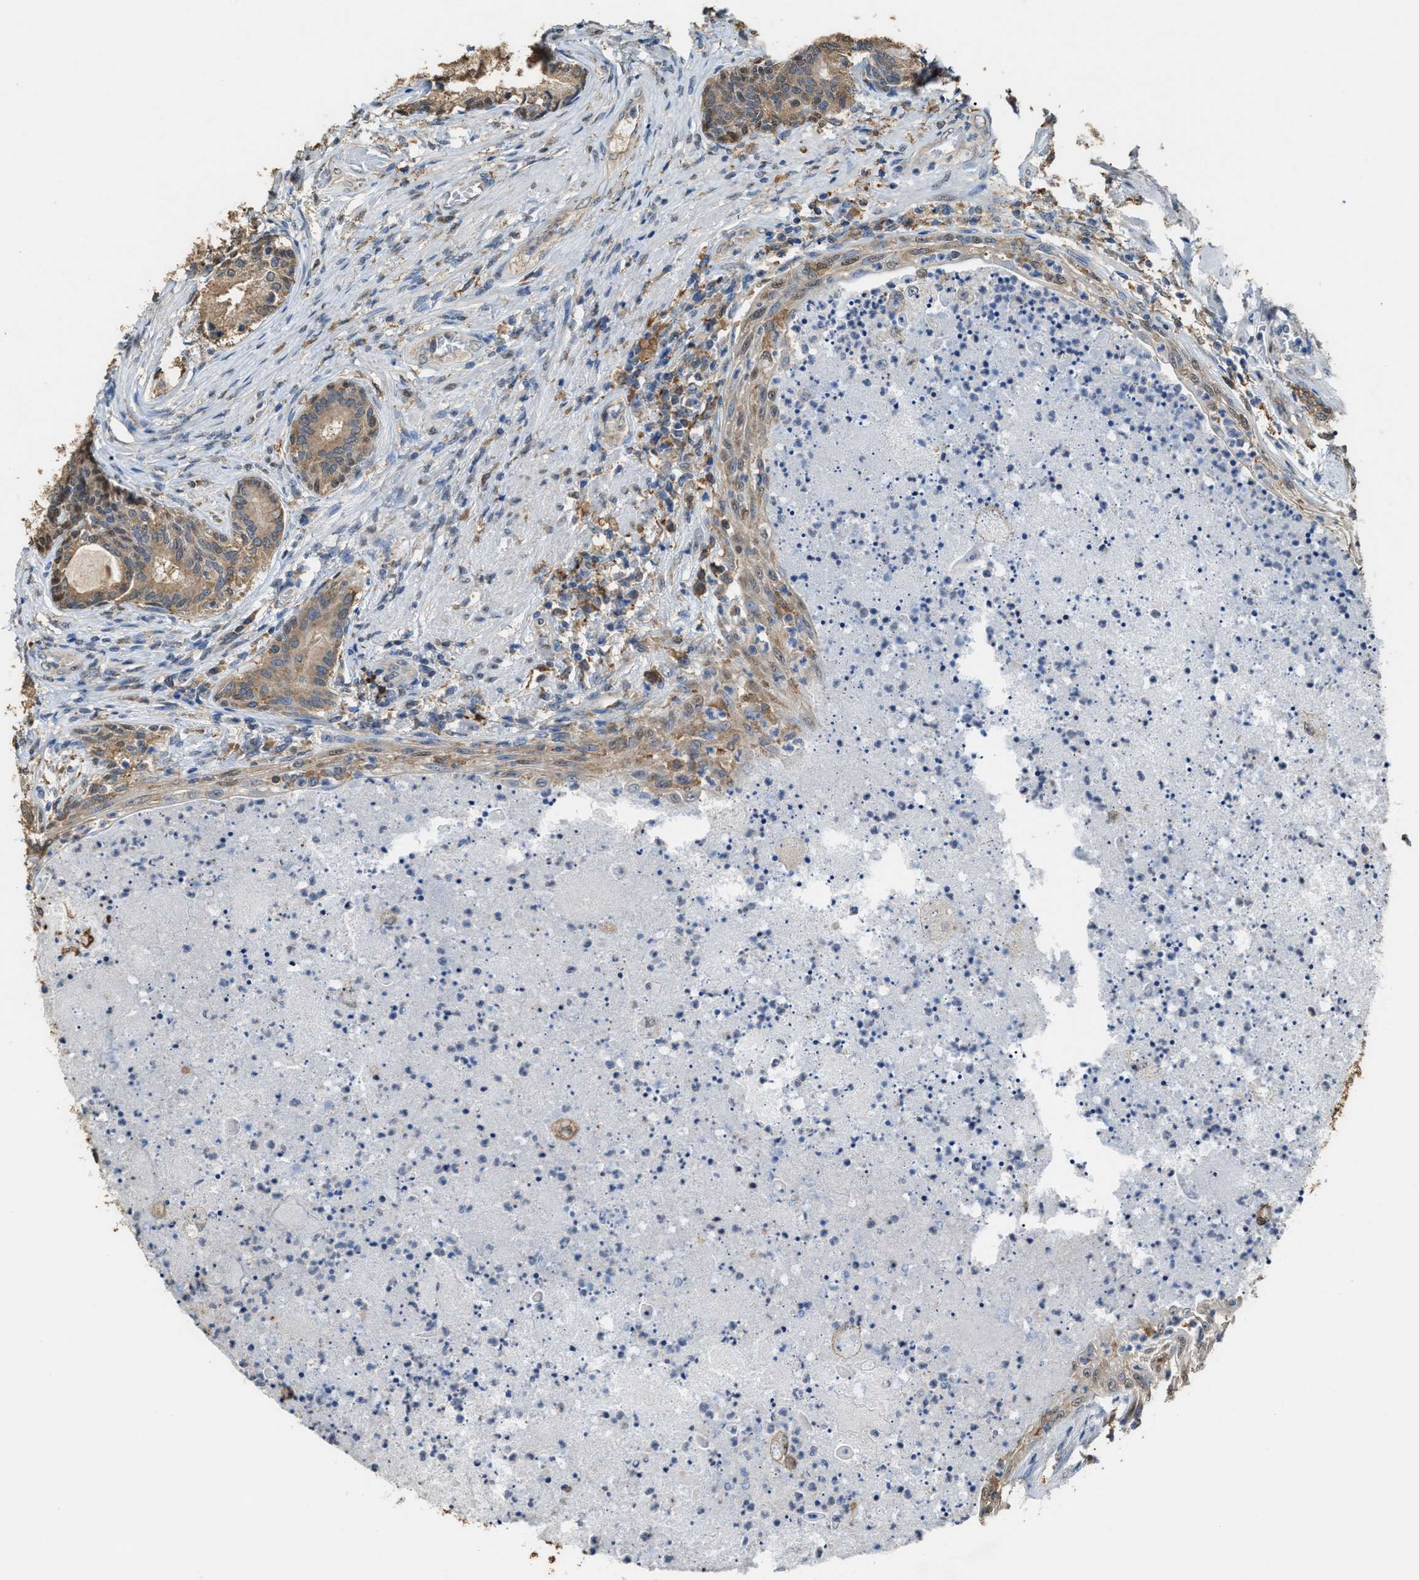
{"staining": {"intensity": "moderate", "quantity": ">75%", "location": "cytoplasmic/membranous"}, "tissue": "prostate", "cell_type": "Glandular cells", "image_type": "normal", "snomed": [{"axis": "morphology", "description": "Normal tissue, NOS"}, {"axis": "topography", "description": "Prostate"}], "caption": "IHC of benign prostate displays medium levels of moderate cytoplasmic/membranous expression in about >75% of glandular cells.", "gene": "GCN1", "patient": {"sex": "male", "age": 76}}